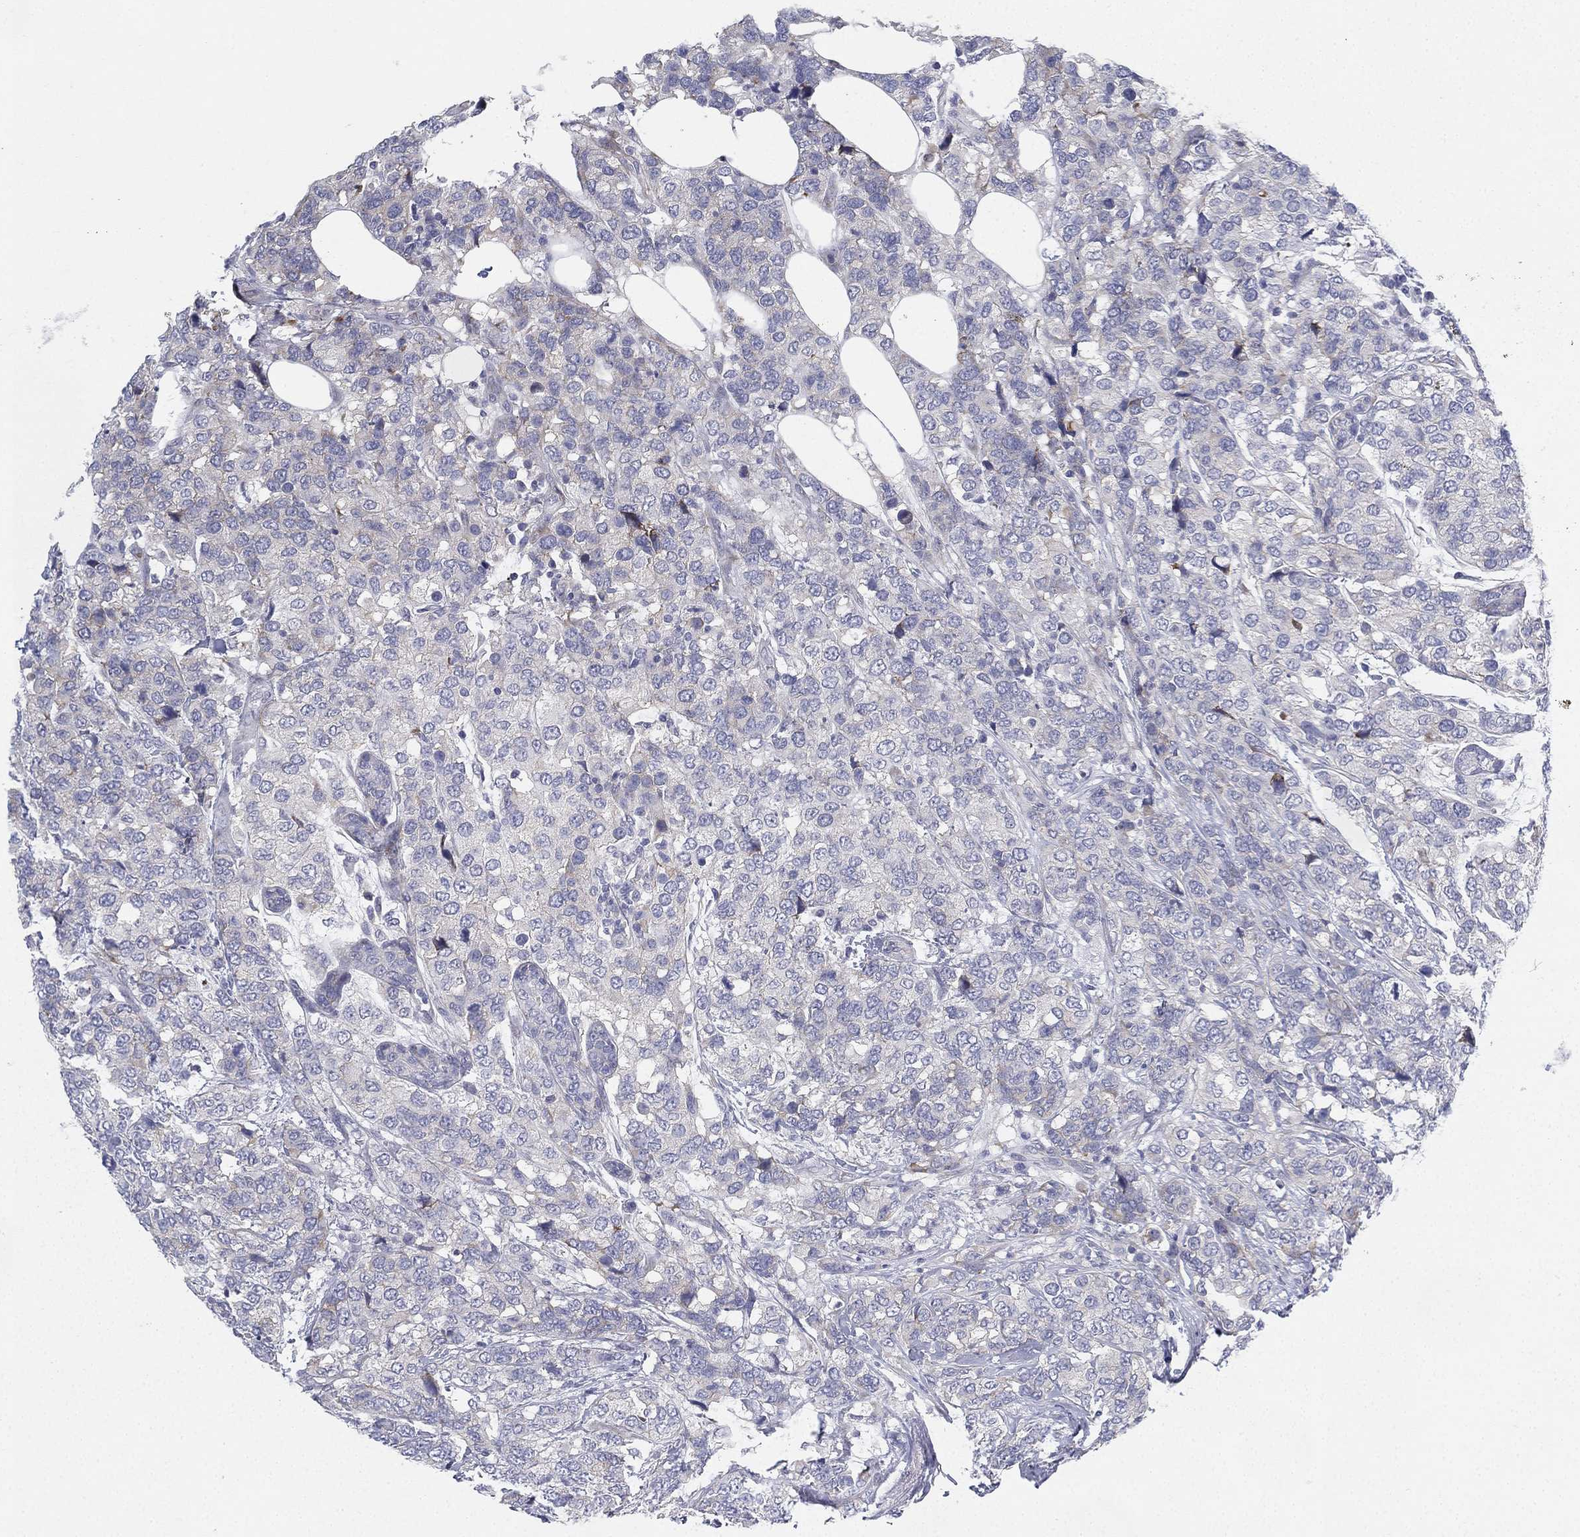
{"staining": {"intensity": "negative", "quantity": "none", "location": "none"}, "tissue": "breast cancer", "cell_type": "Tumor cells", "image_type": "cancer", "snomed": [{"axis": "morphology", "description": "Lobular carcinoma"}, {"axis": "topography", "description": "Breast"}], "caption": "Immunohistochemistry (IHC) image of neoplastic tissue: human lobular carcinoma (breast) stained with DAB (3,3'-diaminobenzidine) reveals no significant protein expression in tumor cells.", "gene": "HEATR4", "patient": {"sex": "female", "age": 59}}